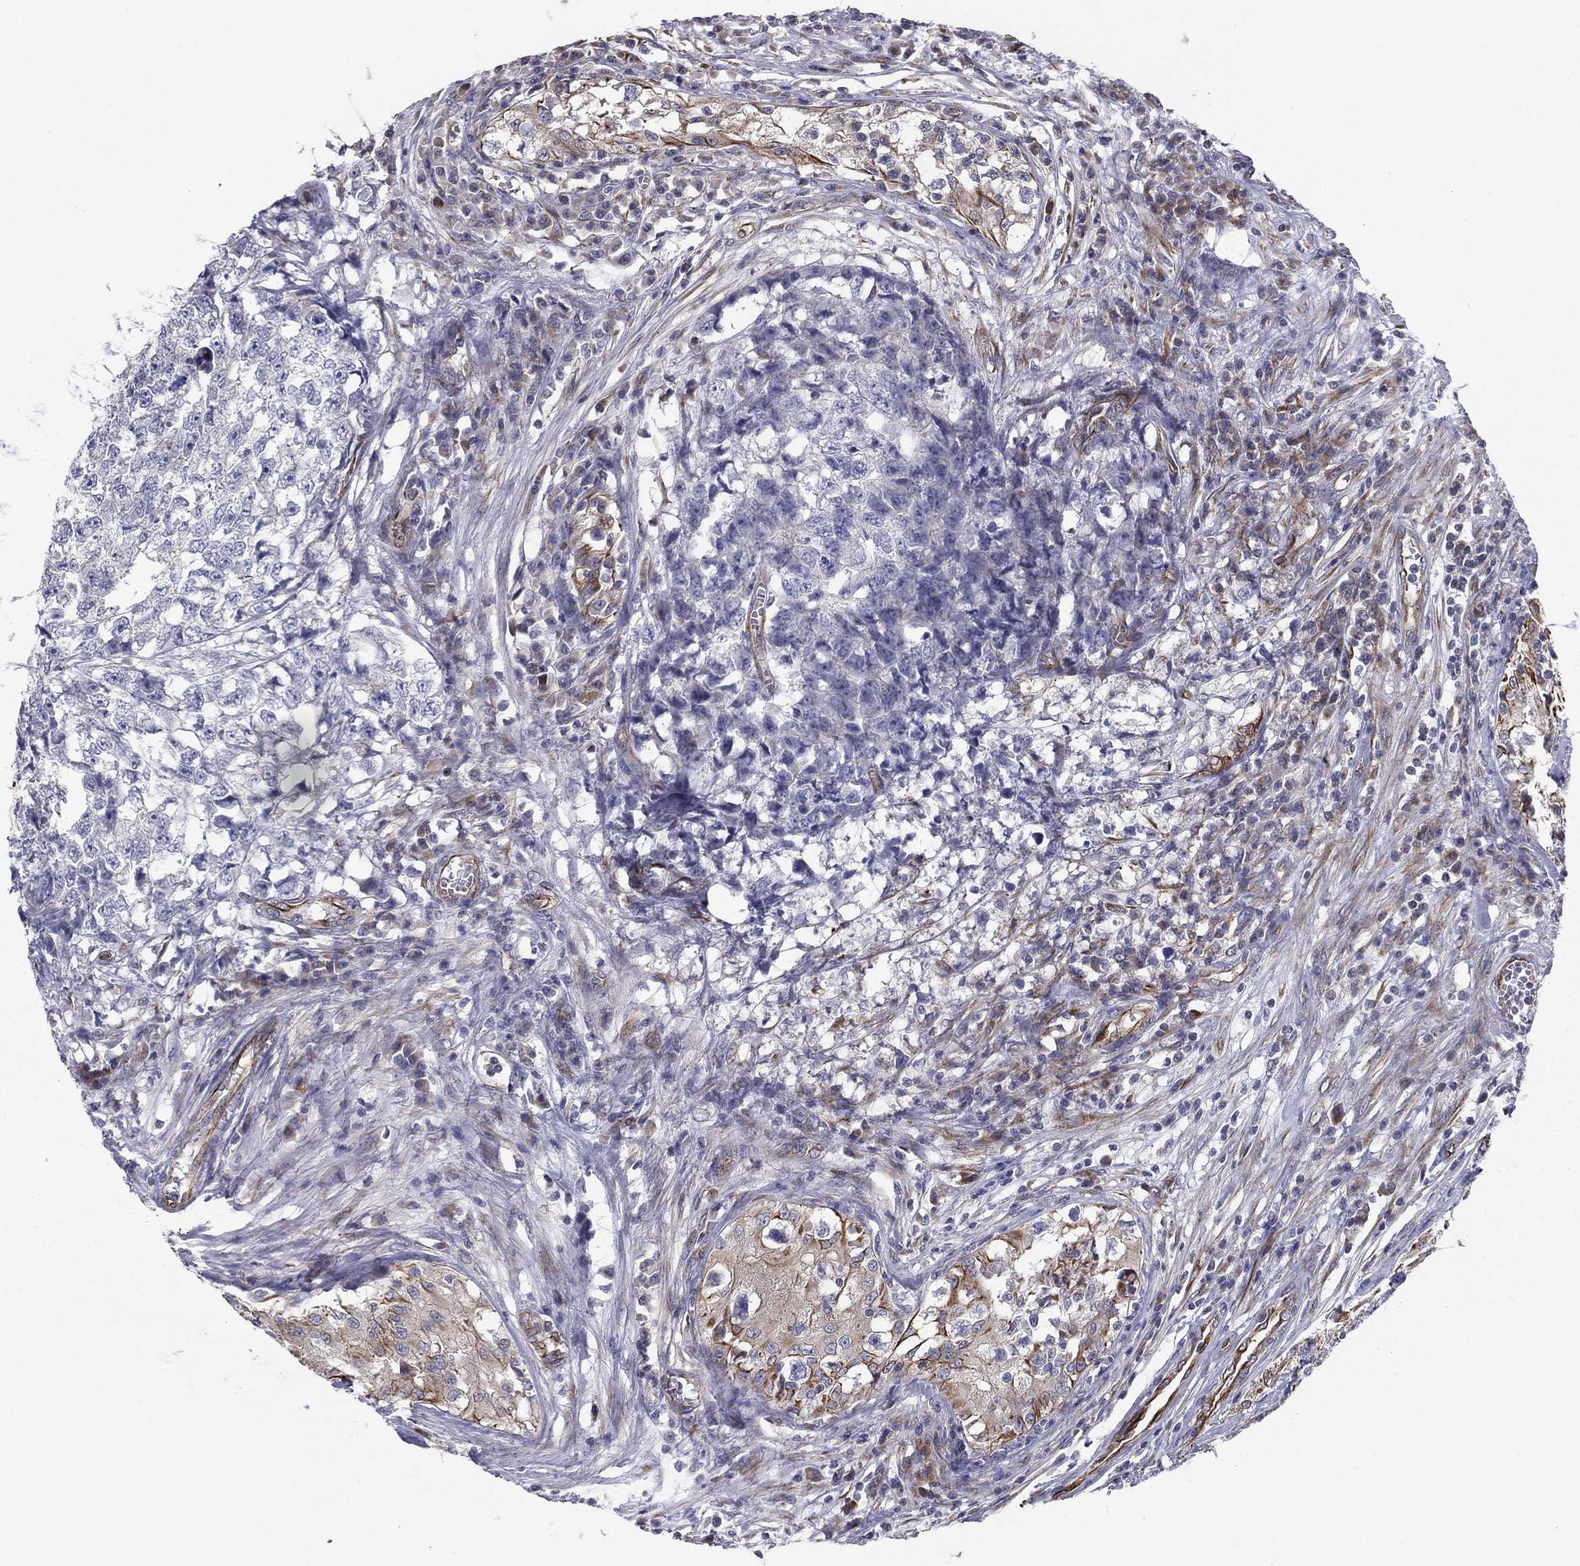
{"staining": {"intensity": "negative", "quantity": "none", "location": "none"}, "tissue": "testis cancer", "cell_type": "Tumor cells", "image_type": "cancer", "snomed": [{"axis": "morphology", "description": "Seminoma, NOS"}, {"axis": "morphology", "description": "Carcinoma, Embryonal, NOS"}, {"axis": "topography", "description": "Testis"}], "caption": "A high-resolution photomicrograph shows IHC staining of testis cancer (embryonal carcinoma), which displays no significant positivity in tumor cells.", "gene": "CLSTN1", "patient": {"sex": "male", "age": 22}}